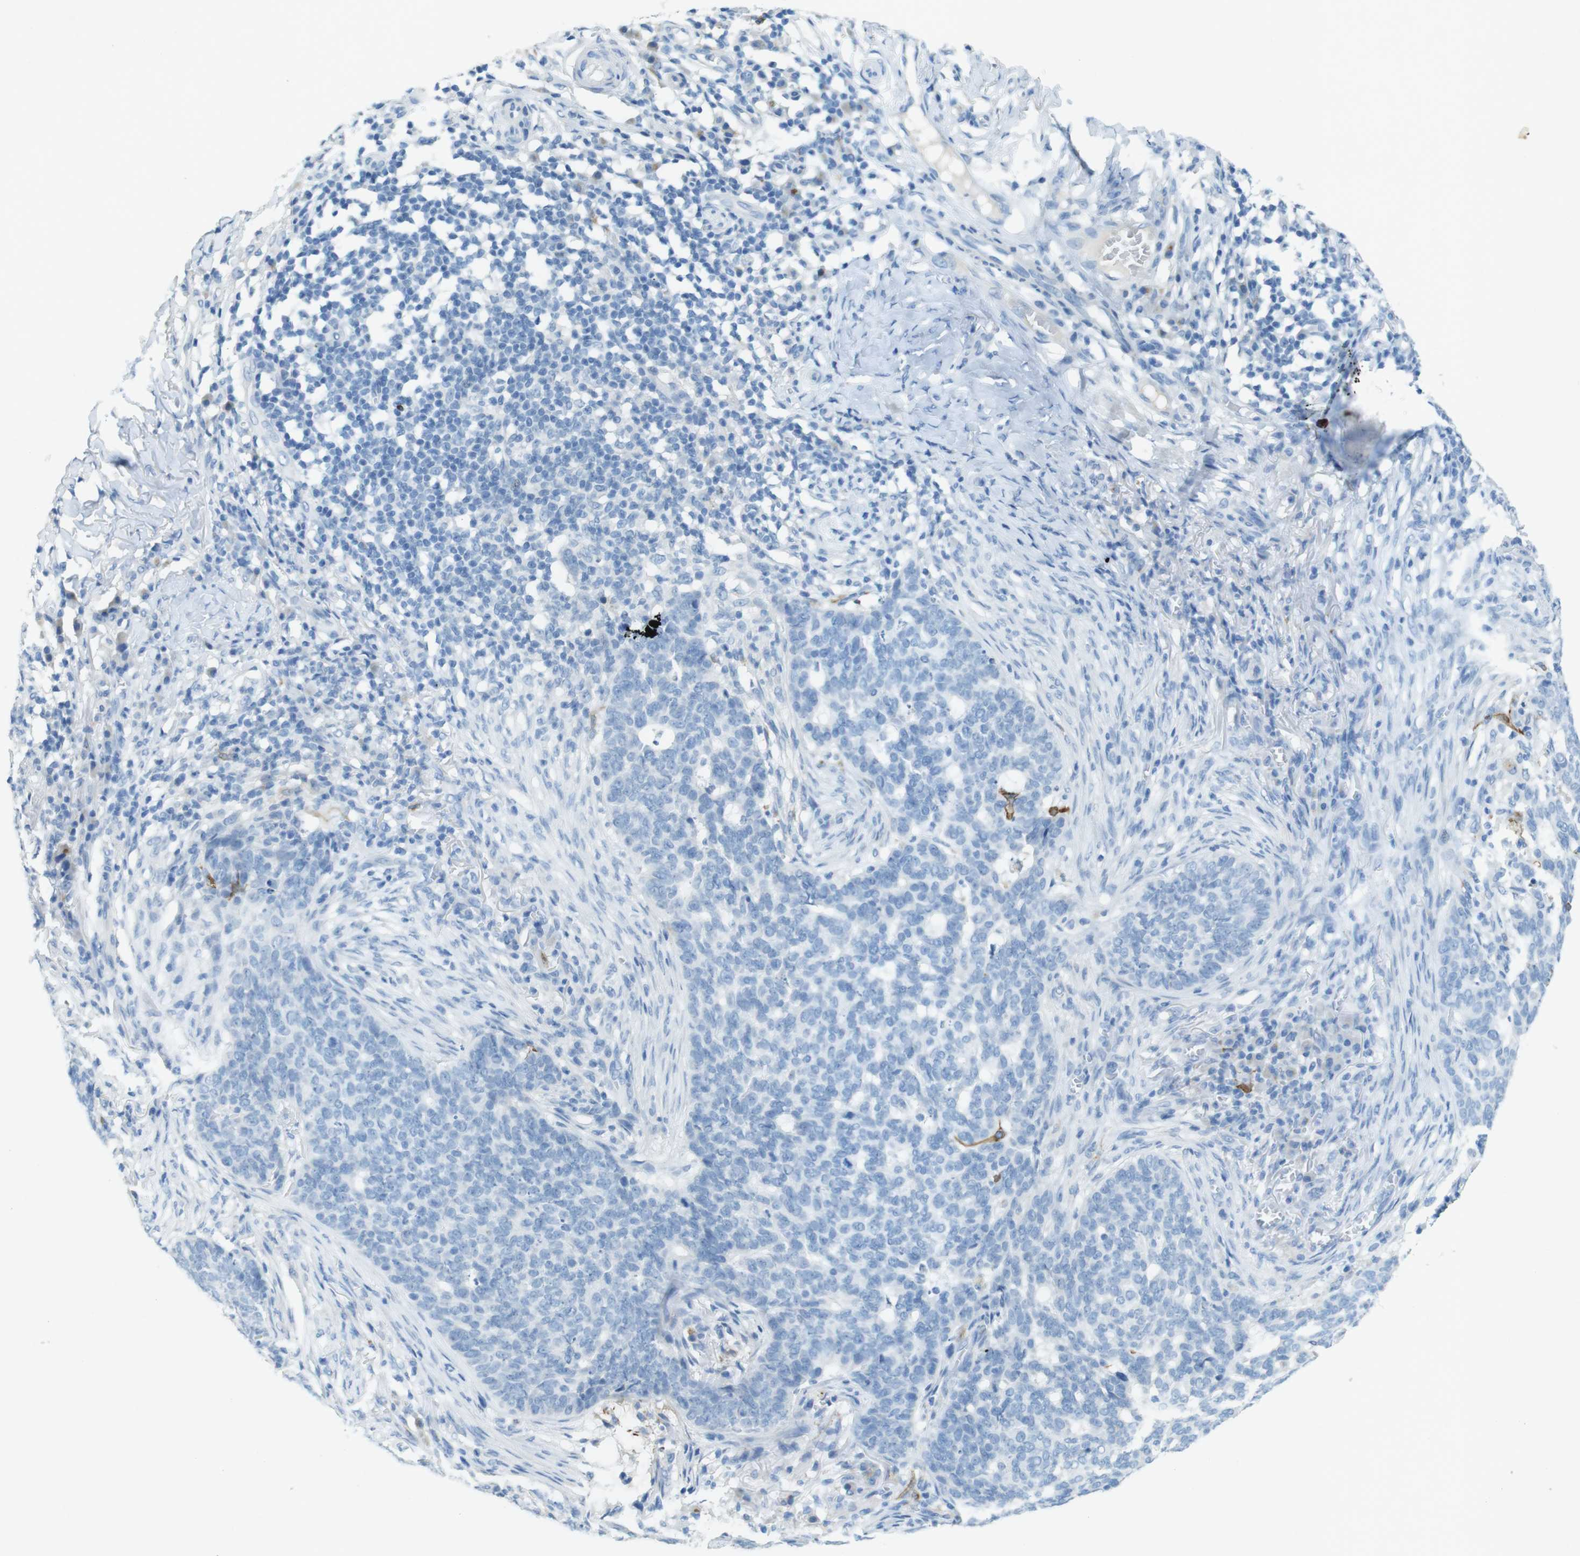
{"staining": {"intensity": "negative", "quantity": "none", "location": "none"}, "tissue": "skin cancer", "cell_type": "Tumor cells", "image_type": "cancer", "snomed": [{"axis": "morphology", "description": "Basal cell carcinoma"}, {"axis": "topography", "description": "Skin"}], "caption": "Immunohistochemistry (IHC) of human skin cancer (basal cell carcinoma) shows no staining in tumor cells.", "gene": "CD320", "patient": {"sex": "male", "age": 85}}